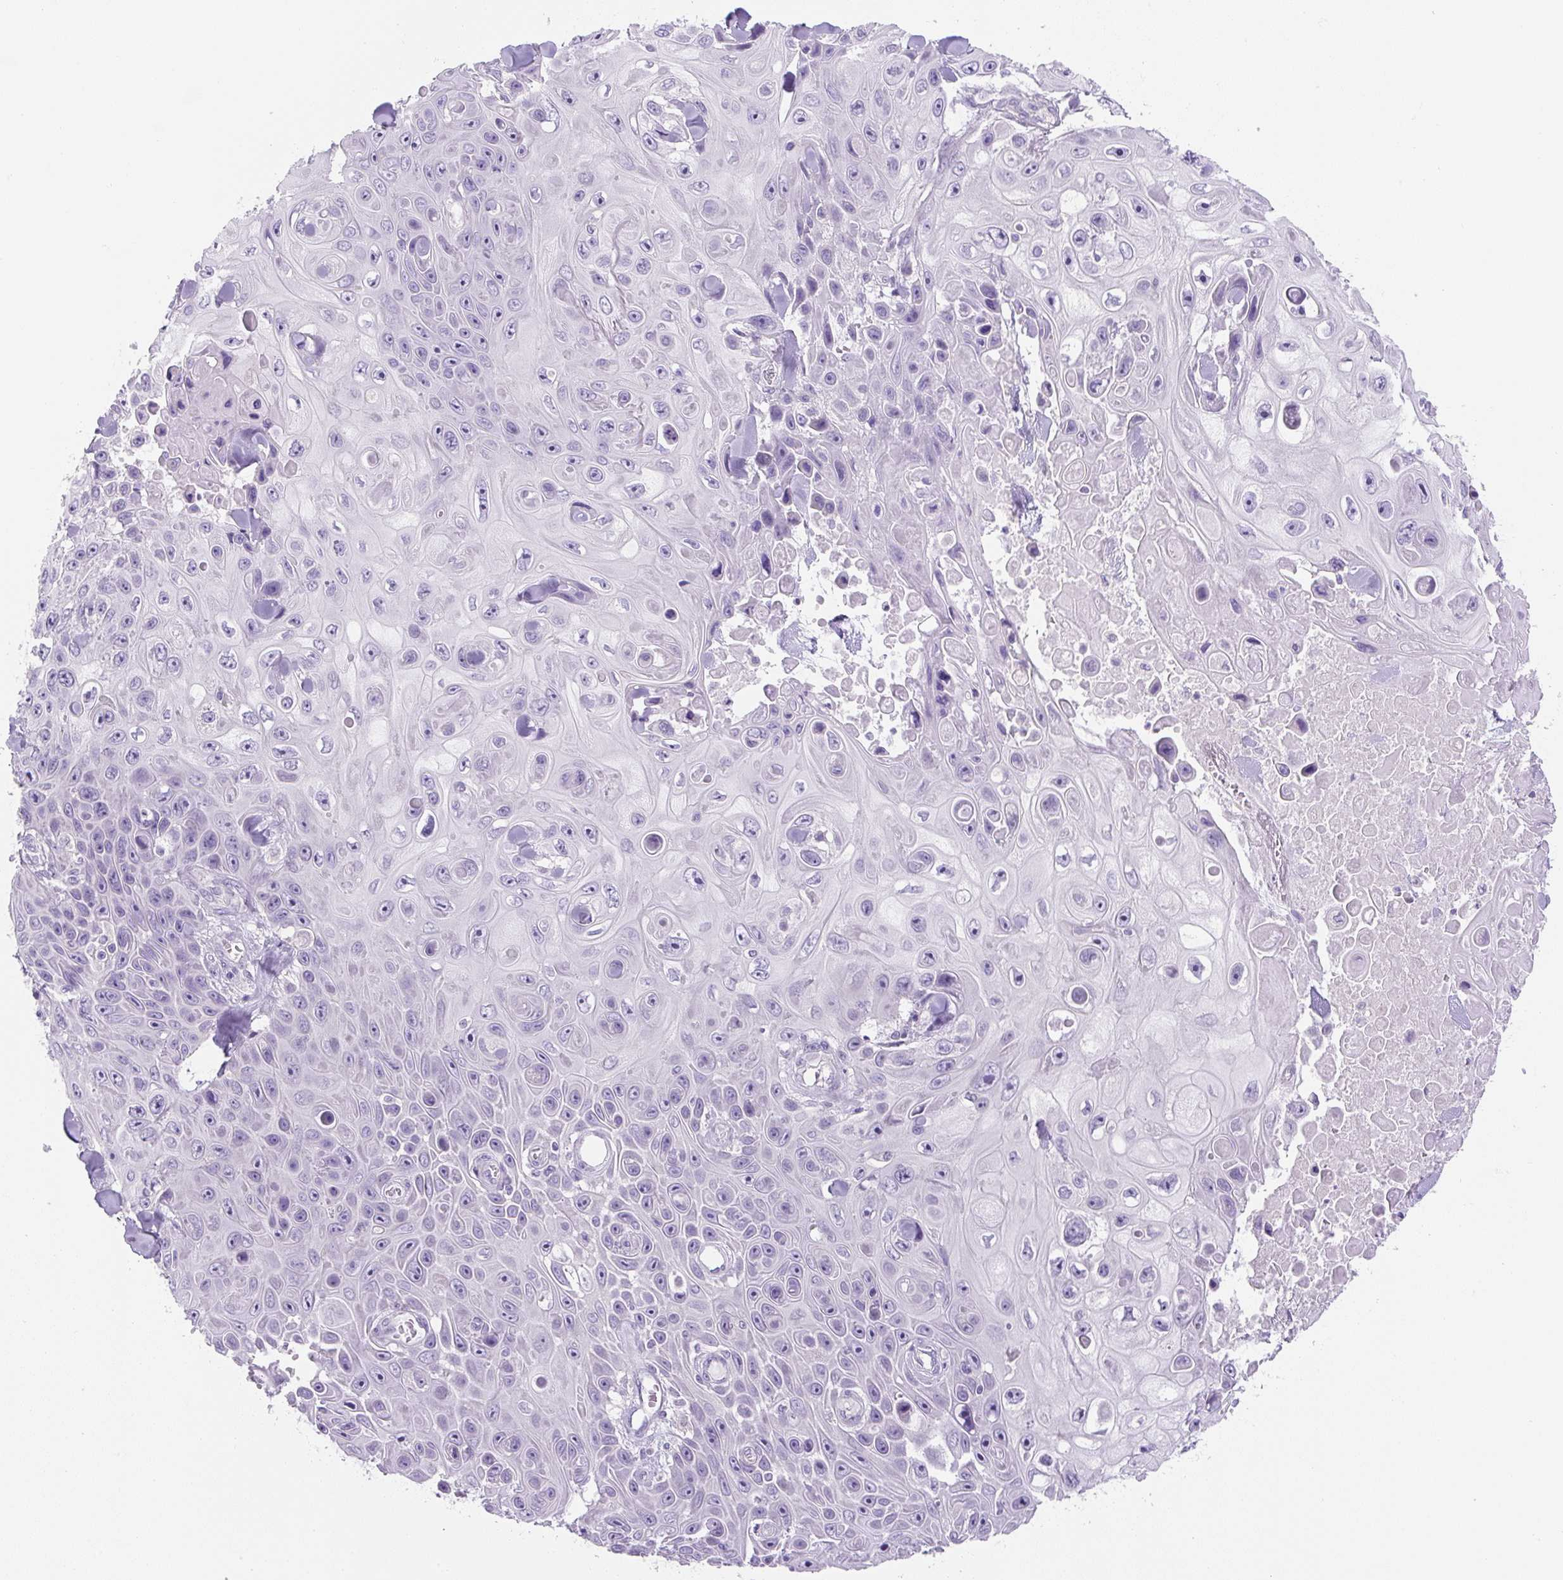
{"staining": {"intensity": "negative", "quantity": "none", "location": "none"}, "tissue": "skin cancer", "cell_type": "Tumor cells", "image_type": "cancer", "snomed": [{"axis": "morphology", "description": "Squamous cell carcinoma, NOS"}, {"axis": "topography", "description": "Skin"}], "caption": "Photomicrograph shows no significant protein positivity in tumor cells of skin squamous cell carcinoma.", "gene": "UBL3", "patient": {"sex": "male", "age": 82}}